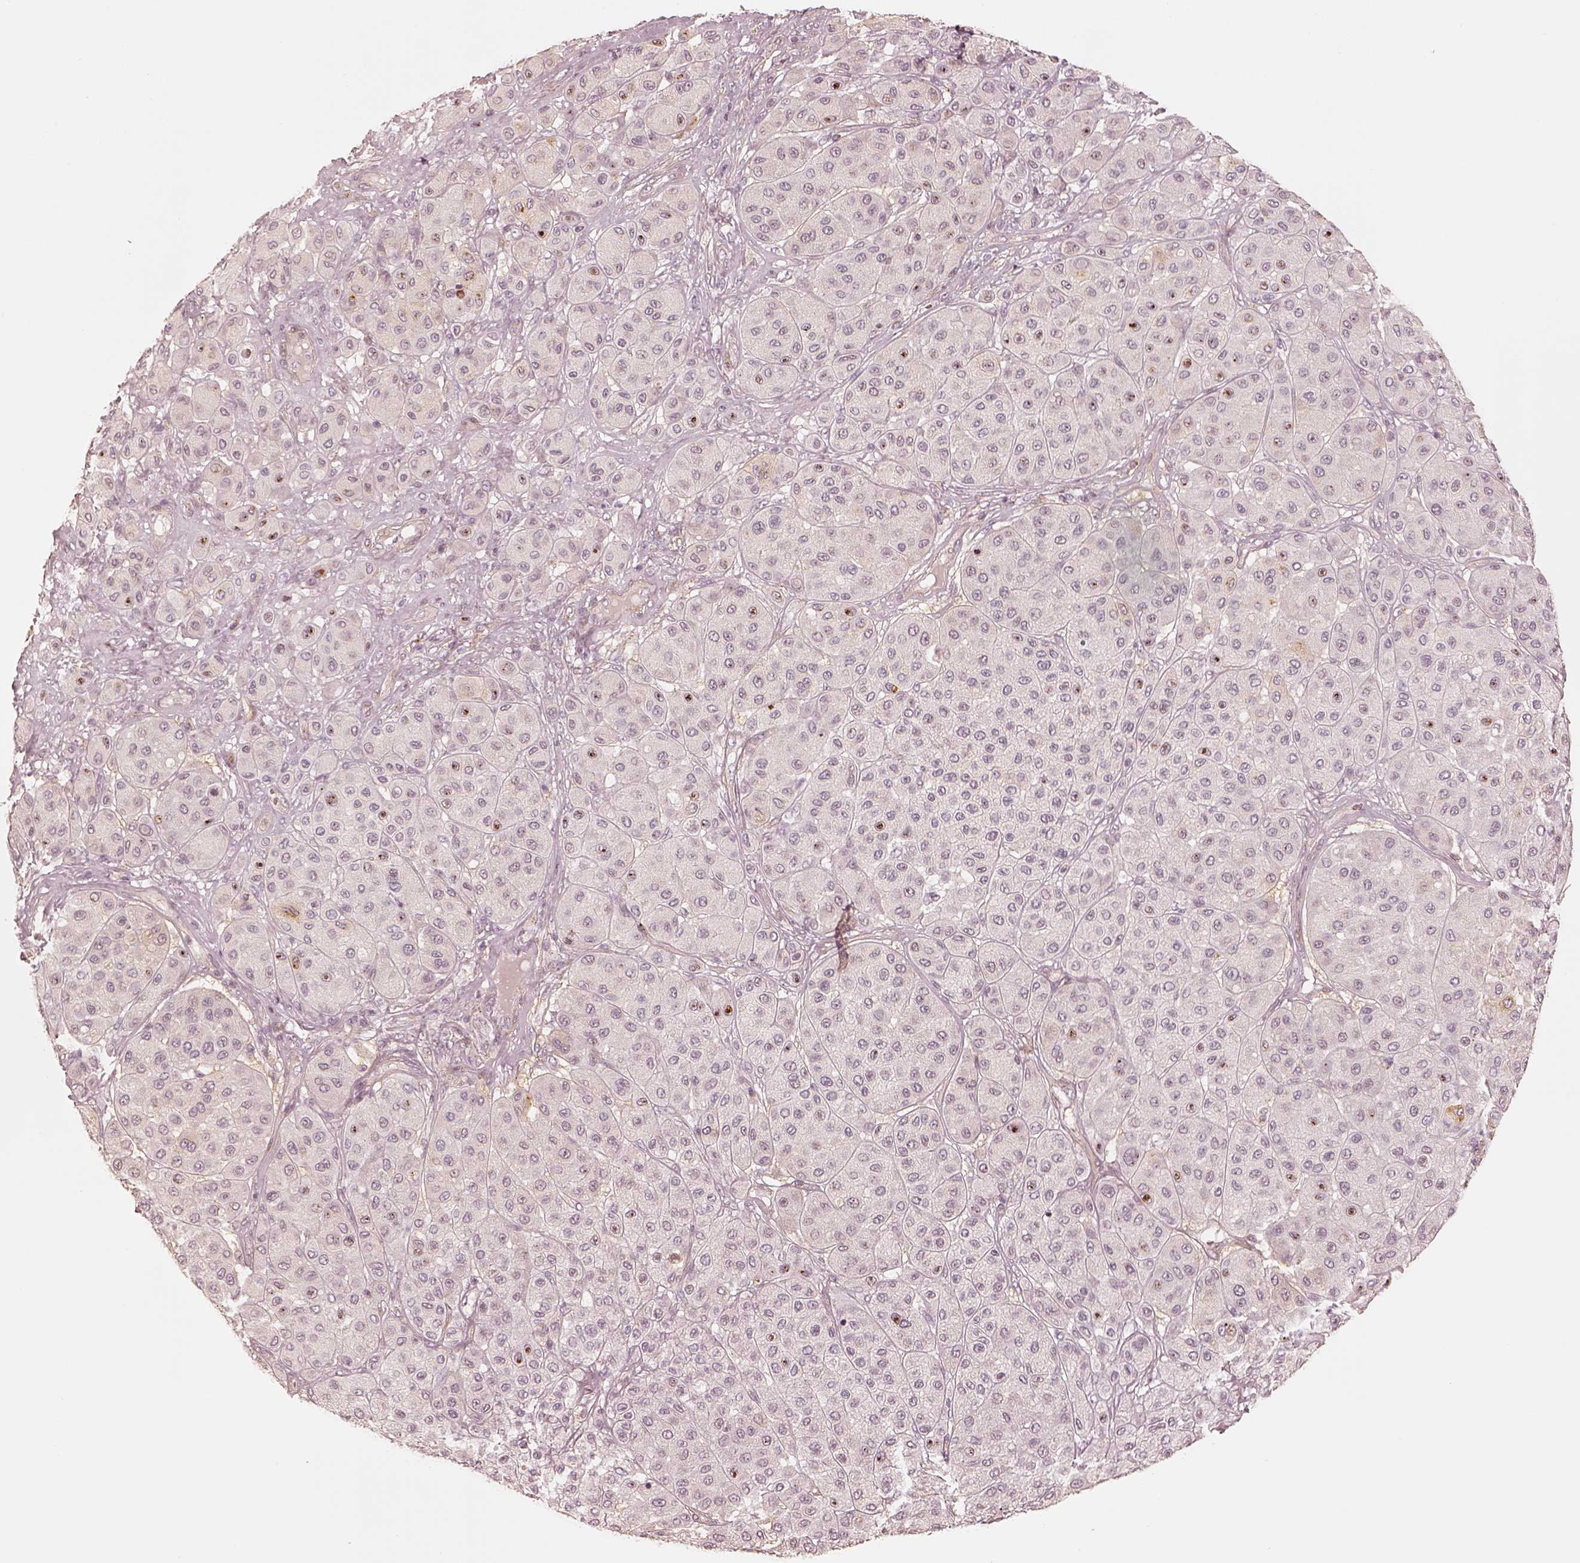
{"staining": {"intensity": "moderate", "quantity": "<25%", "location": "cytoplasmic/membranous,nuclear"}, "tissue": "melanoma", "cell_type": "Tumor cells", "image_type": "cancer", "snomed": [{"axis": "morphology", "description": "Malignant melanoma, Metastatic site"}, {"axis": "topography", "description": "Smooth muscle"}], "caption": "Immunohistochemical staining of human malignant melanoma (metastatic site) exhibits moderate cytoplasmic/membranous and nuclear protein expression in approximately <25% of tumor cells.", "gene": "GORASP2", "patient": {"sex": "male", "age": 41}}